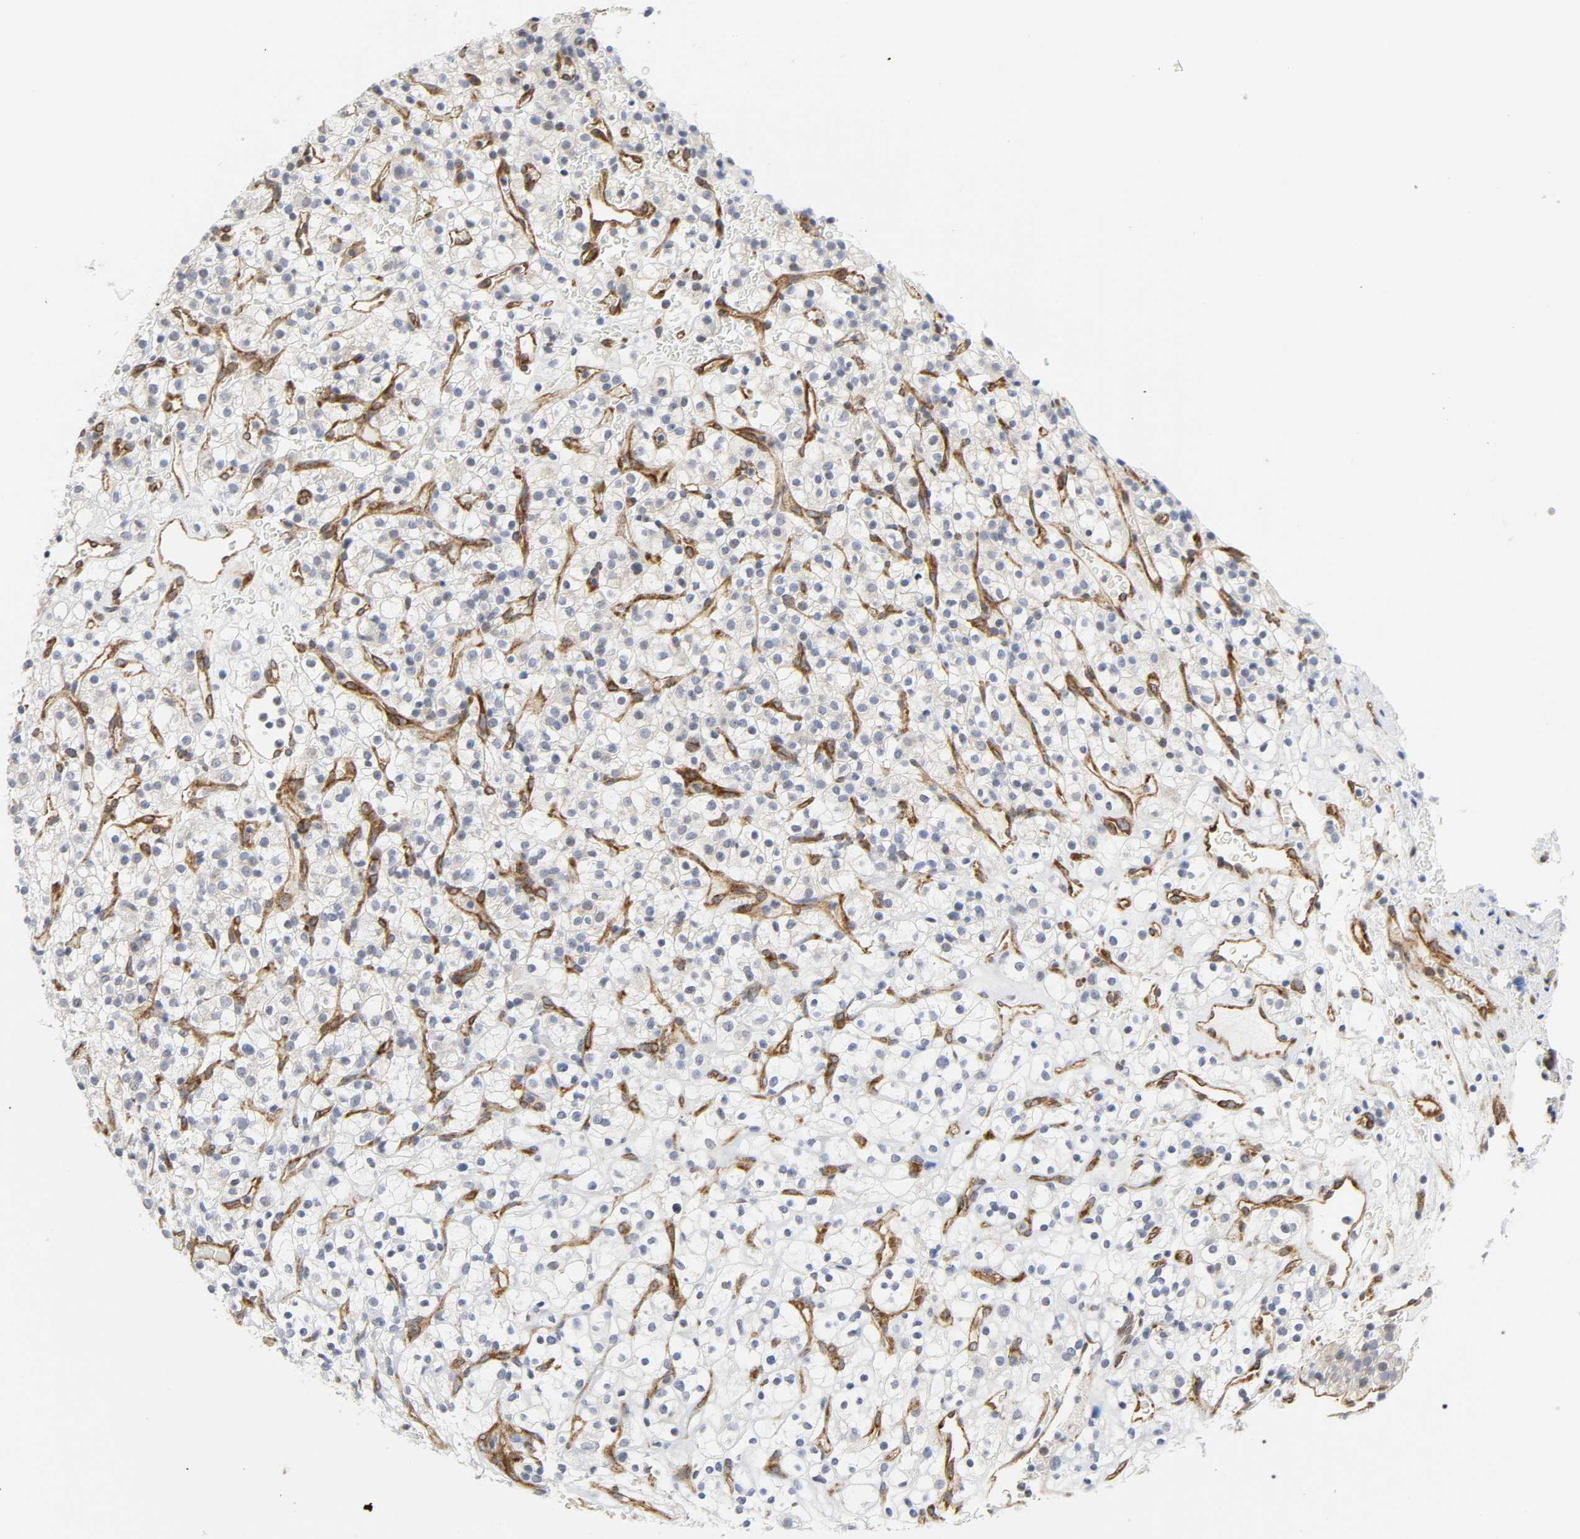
{"staining": {"intensity": "negative", "quantity": "none", "location": "none"}, "tissue": "renal cancer", "cell_type": "Tumor cells", "image_type": "cancer", "snomed": [{"axis": "morphology", "description": "Normal tissue, NOS"}, {"axis": "morphology", "description": "Adenocarcinoma, NOS"}, {"axis": "topography", "description": "Kidney"}], "caption": "Histopathology image shows no protein expression in tumor cells of renal cancer tissue.", "gene": "DOCK1", "patient": {"sex": "female", "age": 72}}